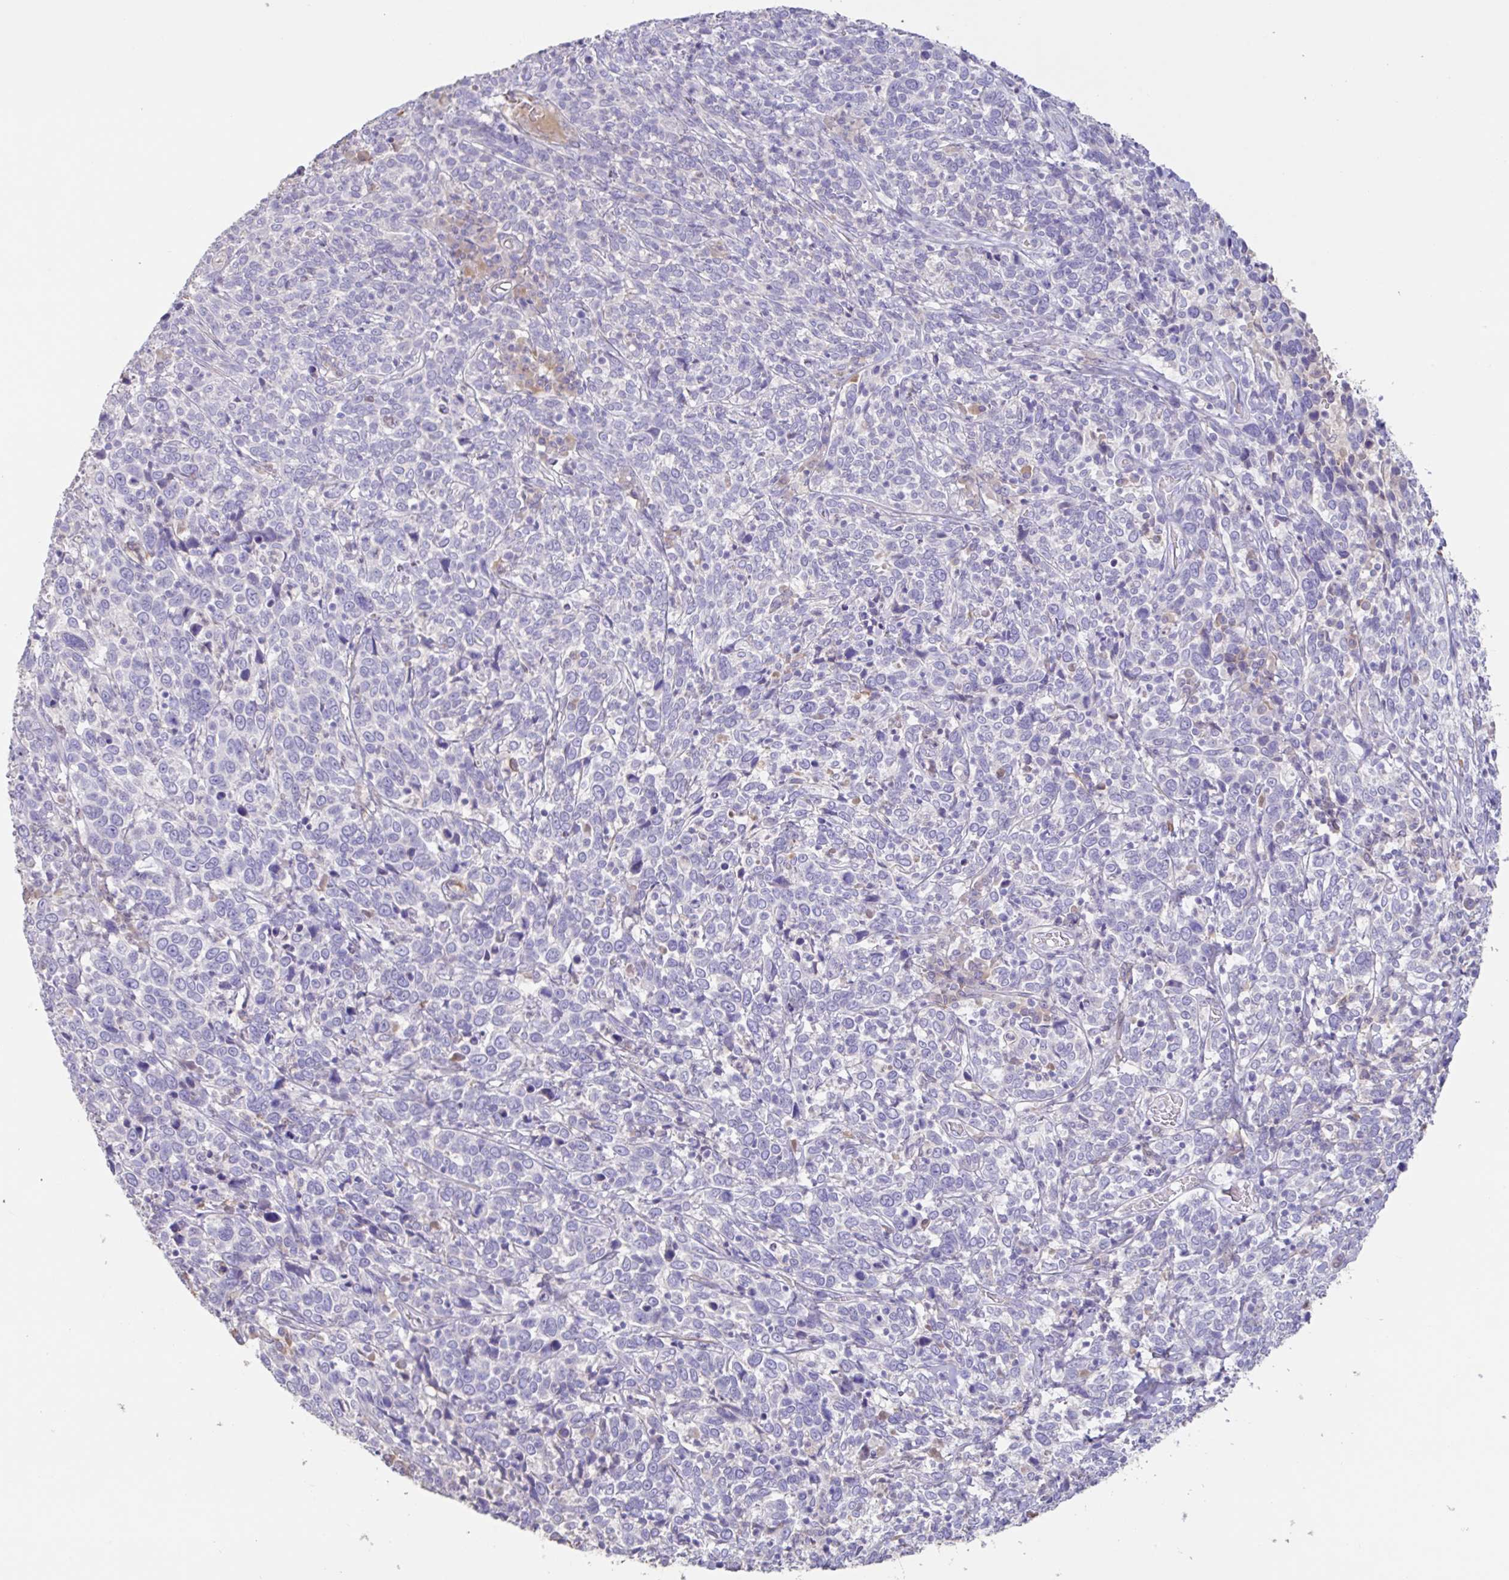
{"staining": {"intensity": "negative", "quantity": "none", "location": "none"}, "tissue": "cervical cancer", "cell_type": "Tumor cells", "image_type": "cancer", "snomed": [{"axis": "morphology", "description": "Squamous cell carcinoma, NOS"}, {"axis": "topography", "description": "Cervix"}], "caption": "Immunohistochemistry (IHC) micrograph of neoplastic tissue: human cervical cancer (squamous cell carcinoma) stained with DAB shows no significant protein expression in tumor cells. (IHC, brightfield microscopy, high magnification).", "gene": "PYGM", "patient": {"sex": "female", "age": 46}}